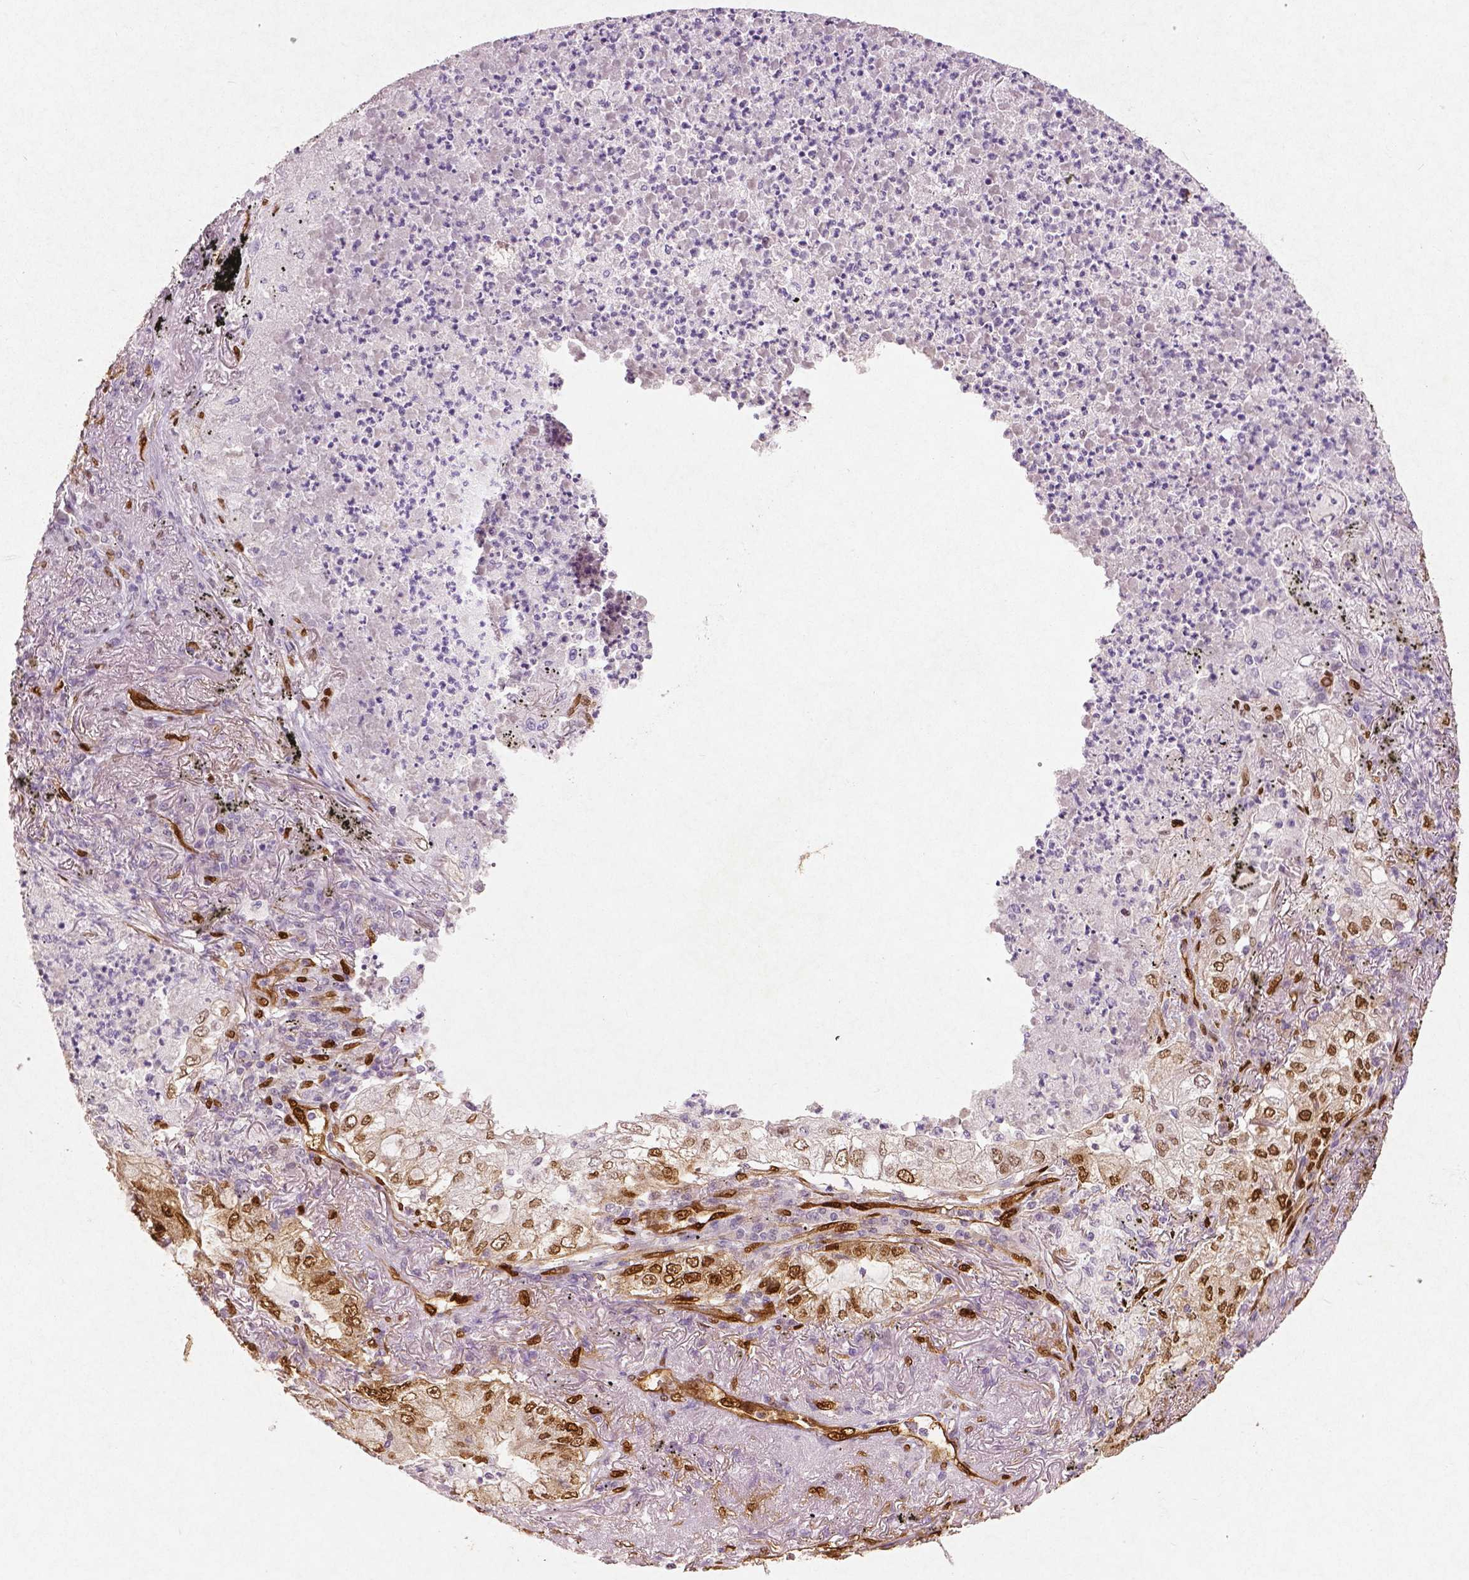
{"staining": {"intensity": "moderate", "quantity": ">75%", "location": "cytoplasmic/membranous,nuclear"}, "tissue": "lung cancer", "cell_type": "Tumor cells", "image_type": "cancer", "snomed": [{"axis": "morphology", "description": "Adenocarcinoma, NOS"}, {"axis": "topography", "description": "Lung"}], "caption": "Protein staining by immunohistochemistry (IHC) displays moderate cytoplasmic/membranous and nuclear expression in about >75% of tumor cells in lung cancer.", "gene": "WWTR1", "patient": {"sex": "female", "age": 73}}